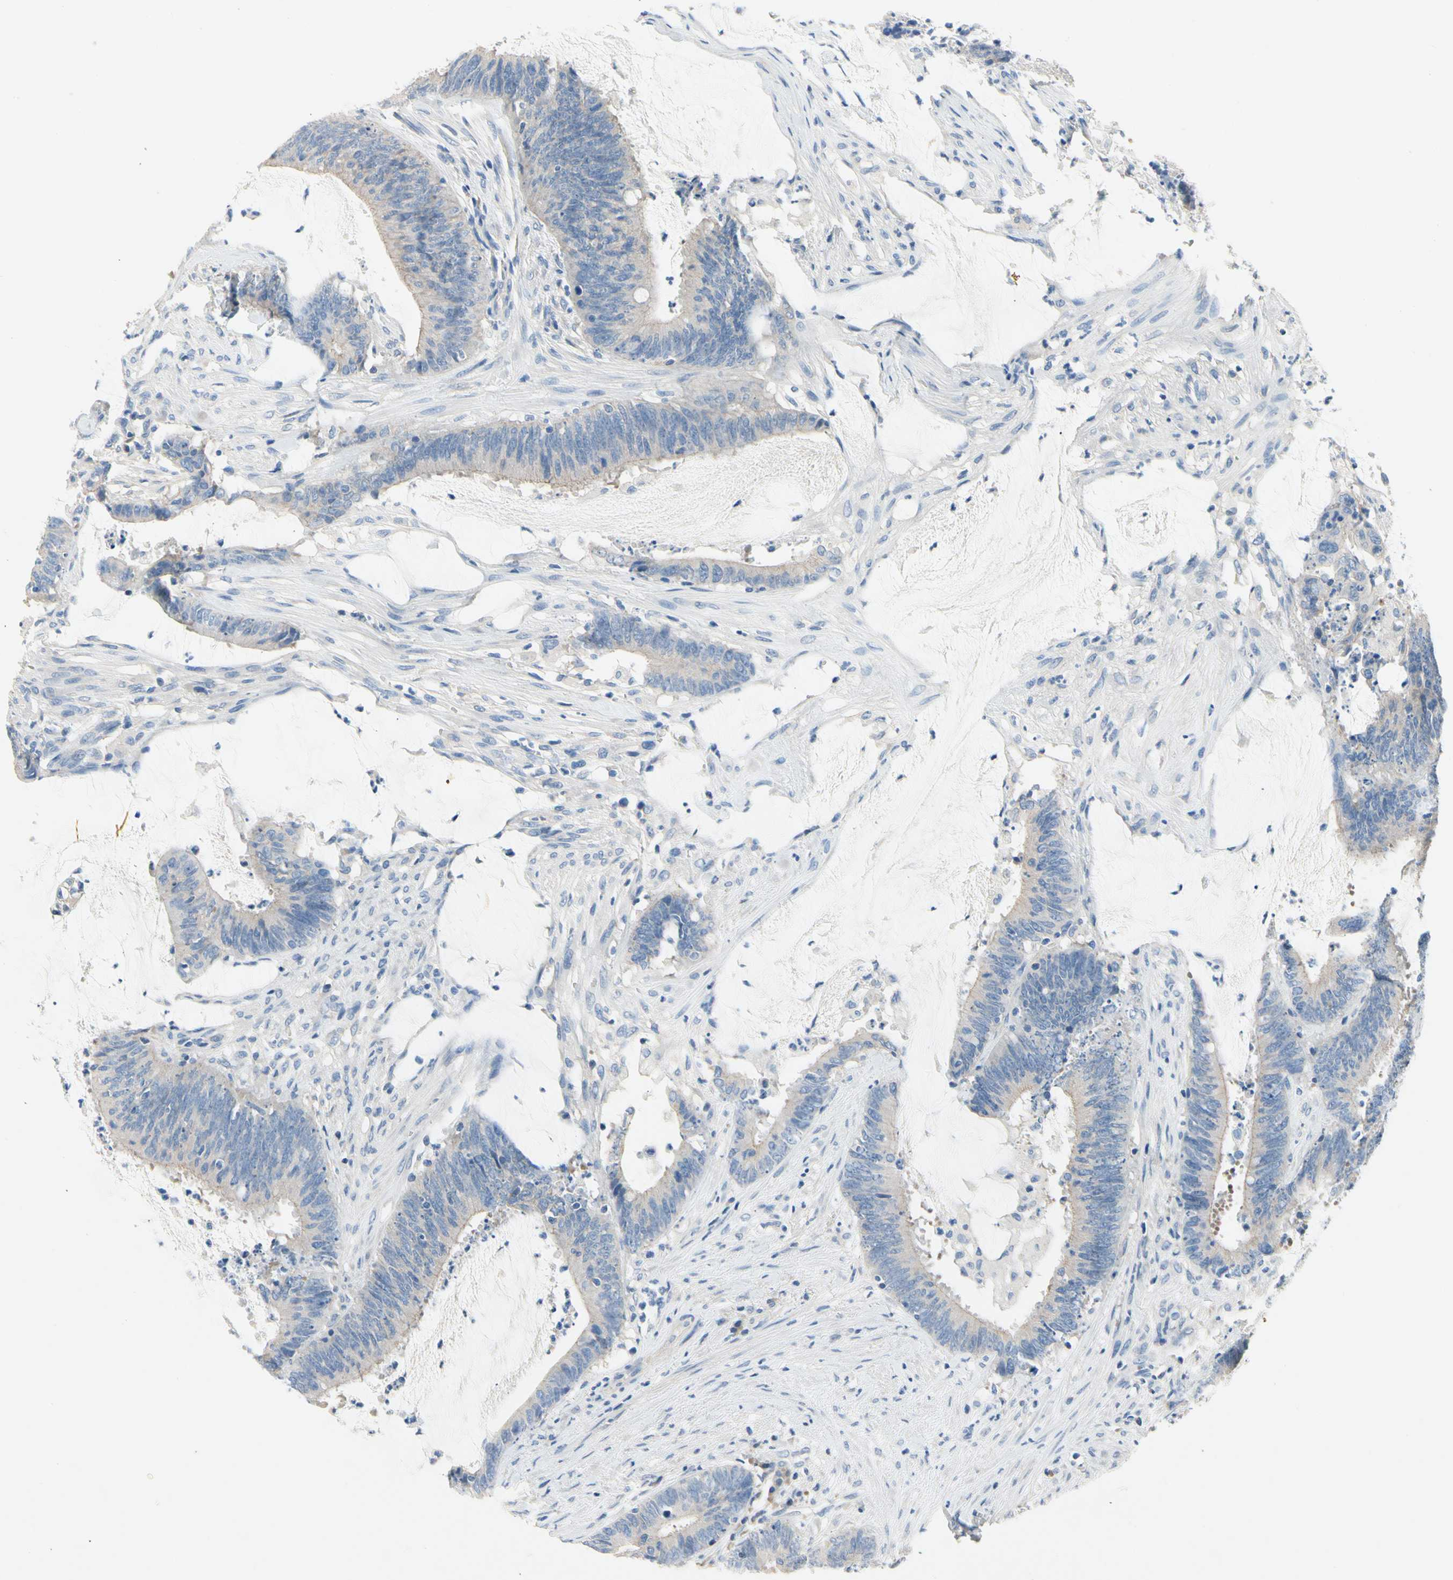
{"staining": {"intensity": "weak", "quantity": "<25%", "location": "cytoplasmic/membranous"}, "tissue": "colorectal cancer", "cell_type": "Tumor cells", "image_type": "cancer", "snomed": [{"axis": "morphology", "description": "Adenocarcinoma, NOS"}, {"axis": "topography", "description": "Rectum"}], "caption": "The immunohistochemistry histopathology image has no significant expression in tumor cells of colorectal cancer tissue.", "gene": "CA14", "patient": {"sex": "female", "age": 66}}